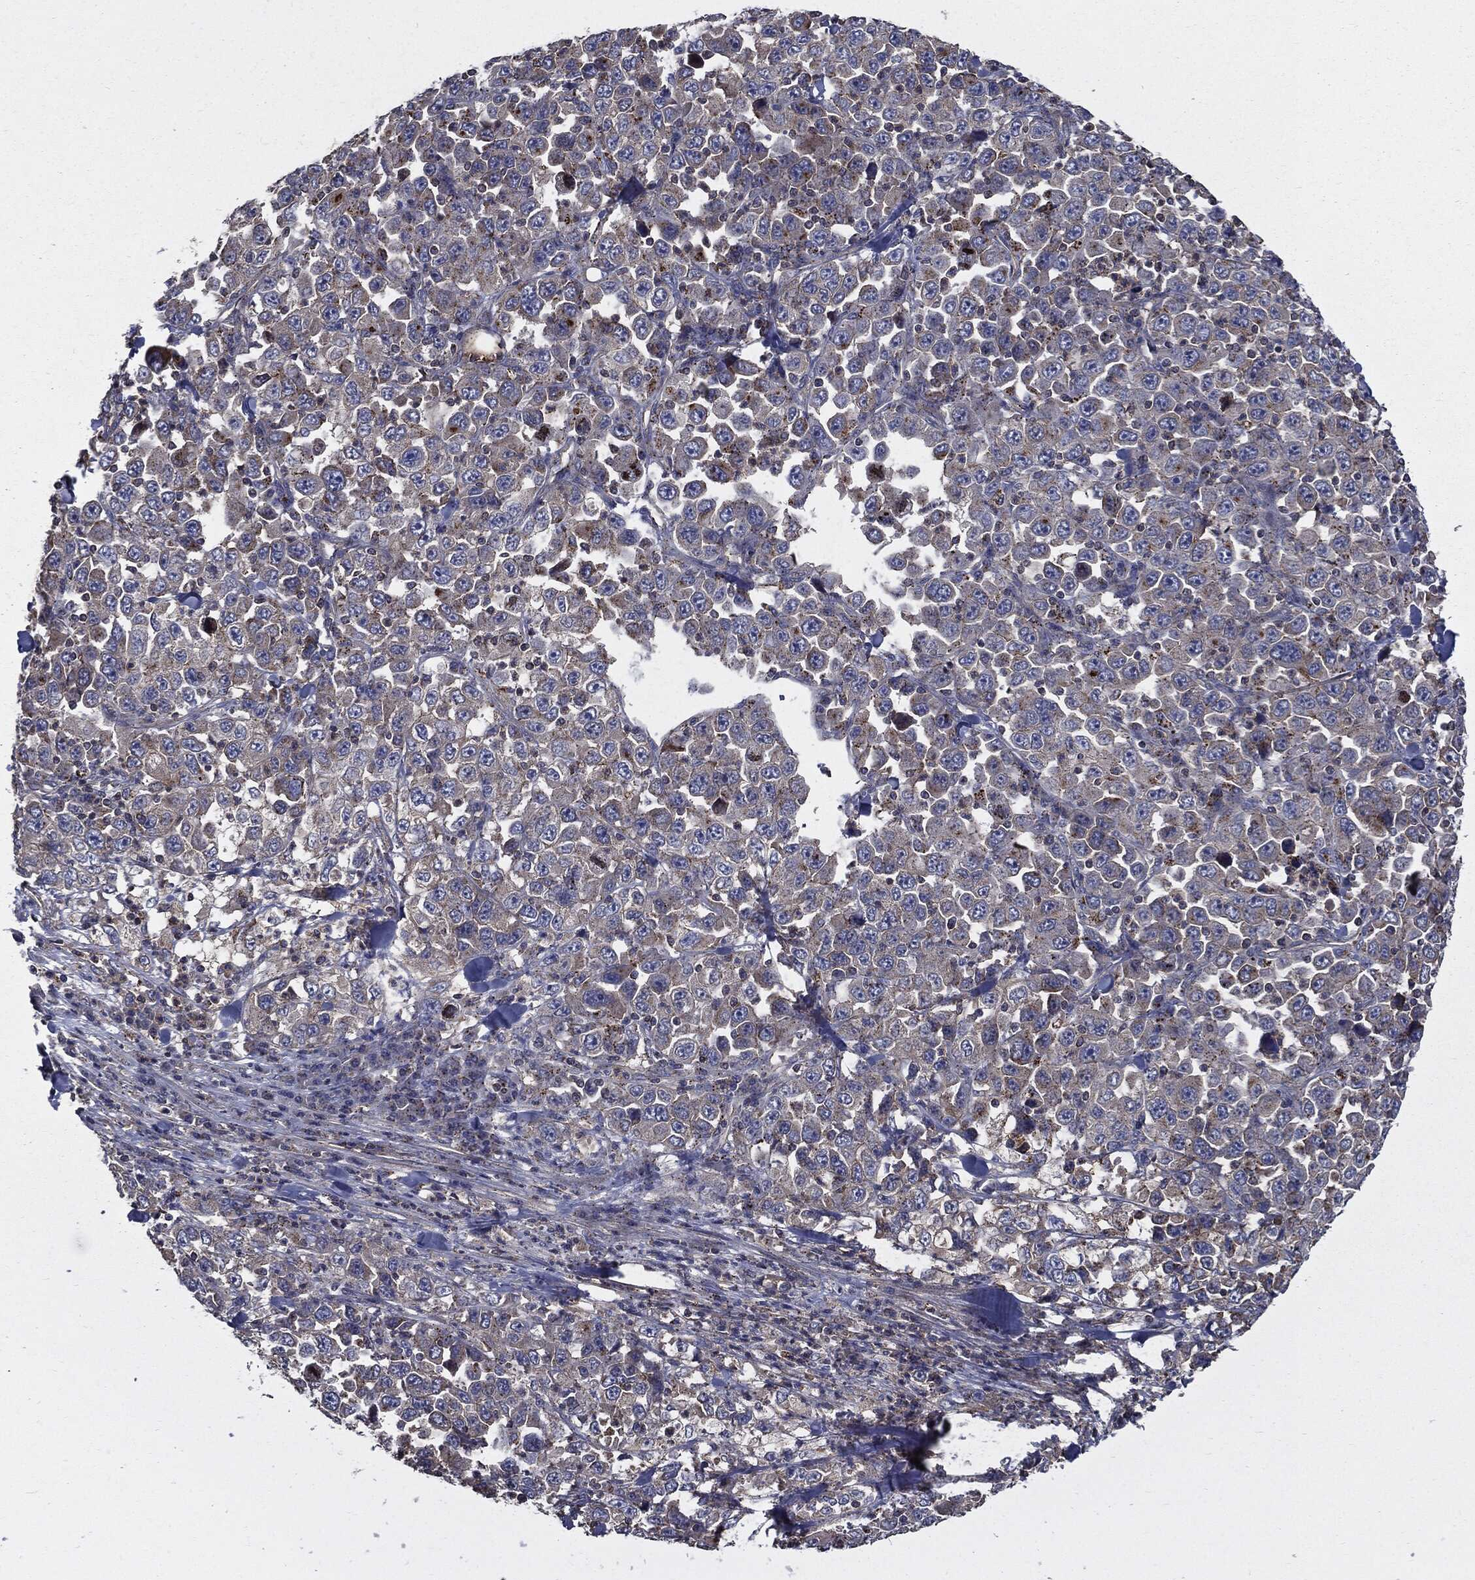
{"staining": {"intensity": "moderate", "quantity": "25%-75%", "location": "cytoplasmic/membranous"}, "tissue": "stomach cancer", "cell_type": "Tumor cells", "image_type": "cancer", "snomed": [{"axis": "morphology", "description": "Normal tissue, NOS"}, {"axis": "morphology", "description": "Adenocarcinoma, NOS"}, {"axis": "topography", "description": "Stomach, upper"}, {"axis": "topography", "description": "Stomach"}], "caption": "This micrograph reveals immunohistochemistry staining of human stomach cancer (adenocarcinoma), with medium moderate cytoplasmic/membranous staining in about 25%-75% of tumor cells.", "gene": "PDCD6IP", "patient": {"sex": "male", "age": 59}}